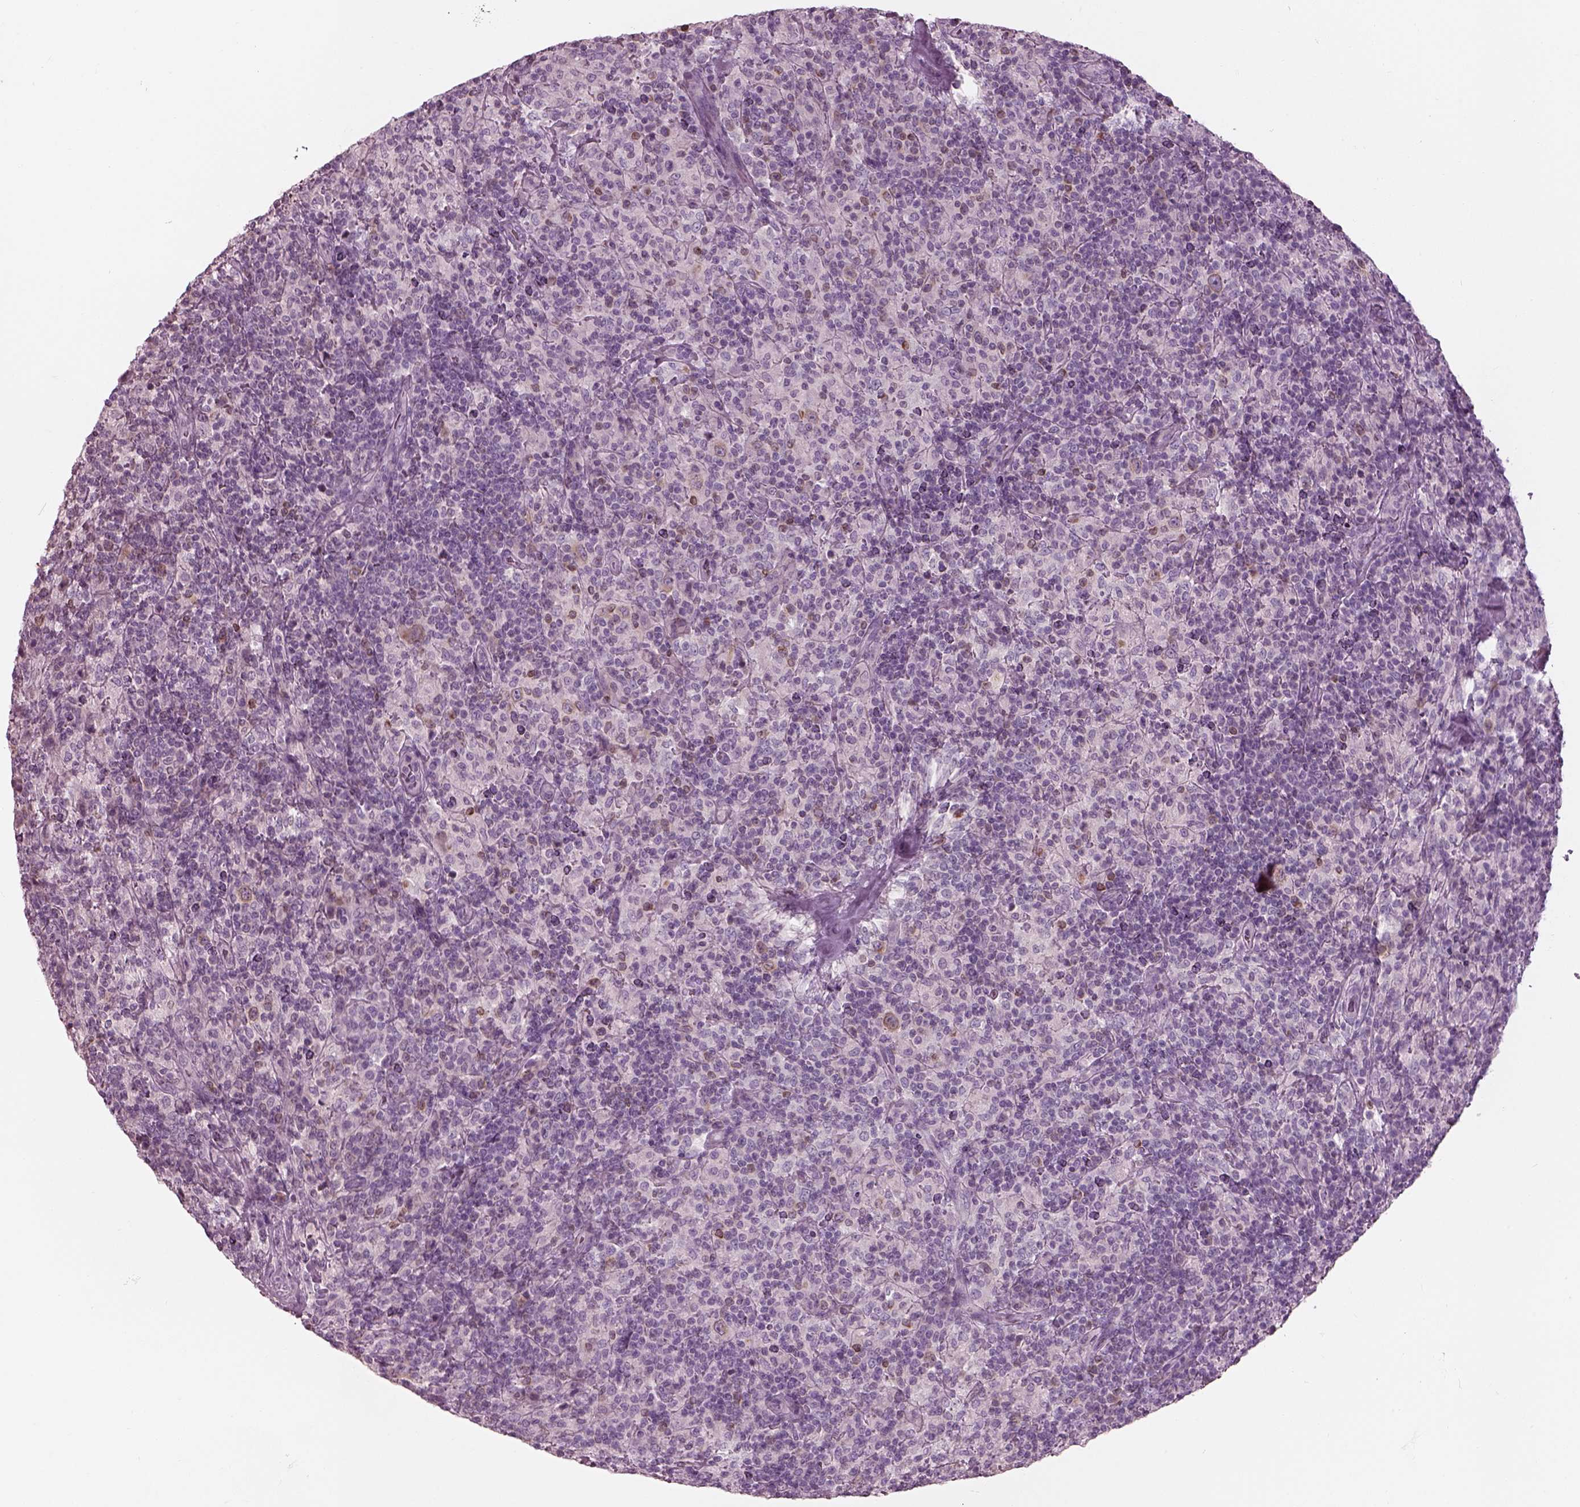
{"staining": {"intensity": "negative", "quantity": "none", "location": "none"}, "tissue": "lymphoma", "cell_type": "Tumor cells", "image_type": "cancer", "snomed": [{"axis": "morphology", "description": "Hodgkin's disease, NOS"}, {"axis": "topography", "description": "Lymph node"}], "caption": "There is no significant positivity in tumor cells of Hodgkin's disease.", "gene": "SLC27A2", "patient": {"sex": "male", "age": 70}}